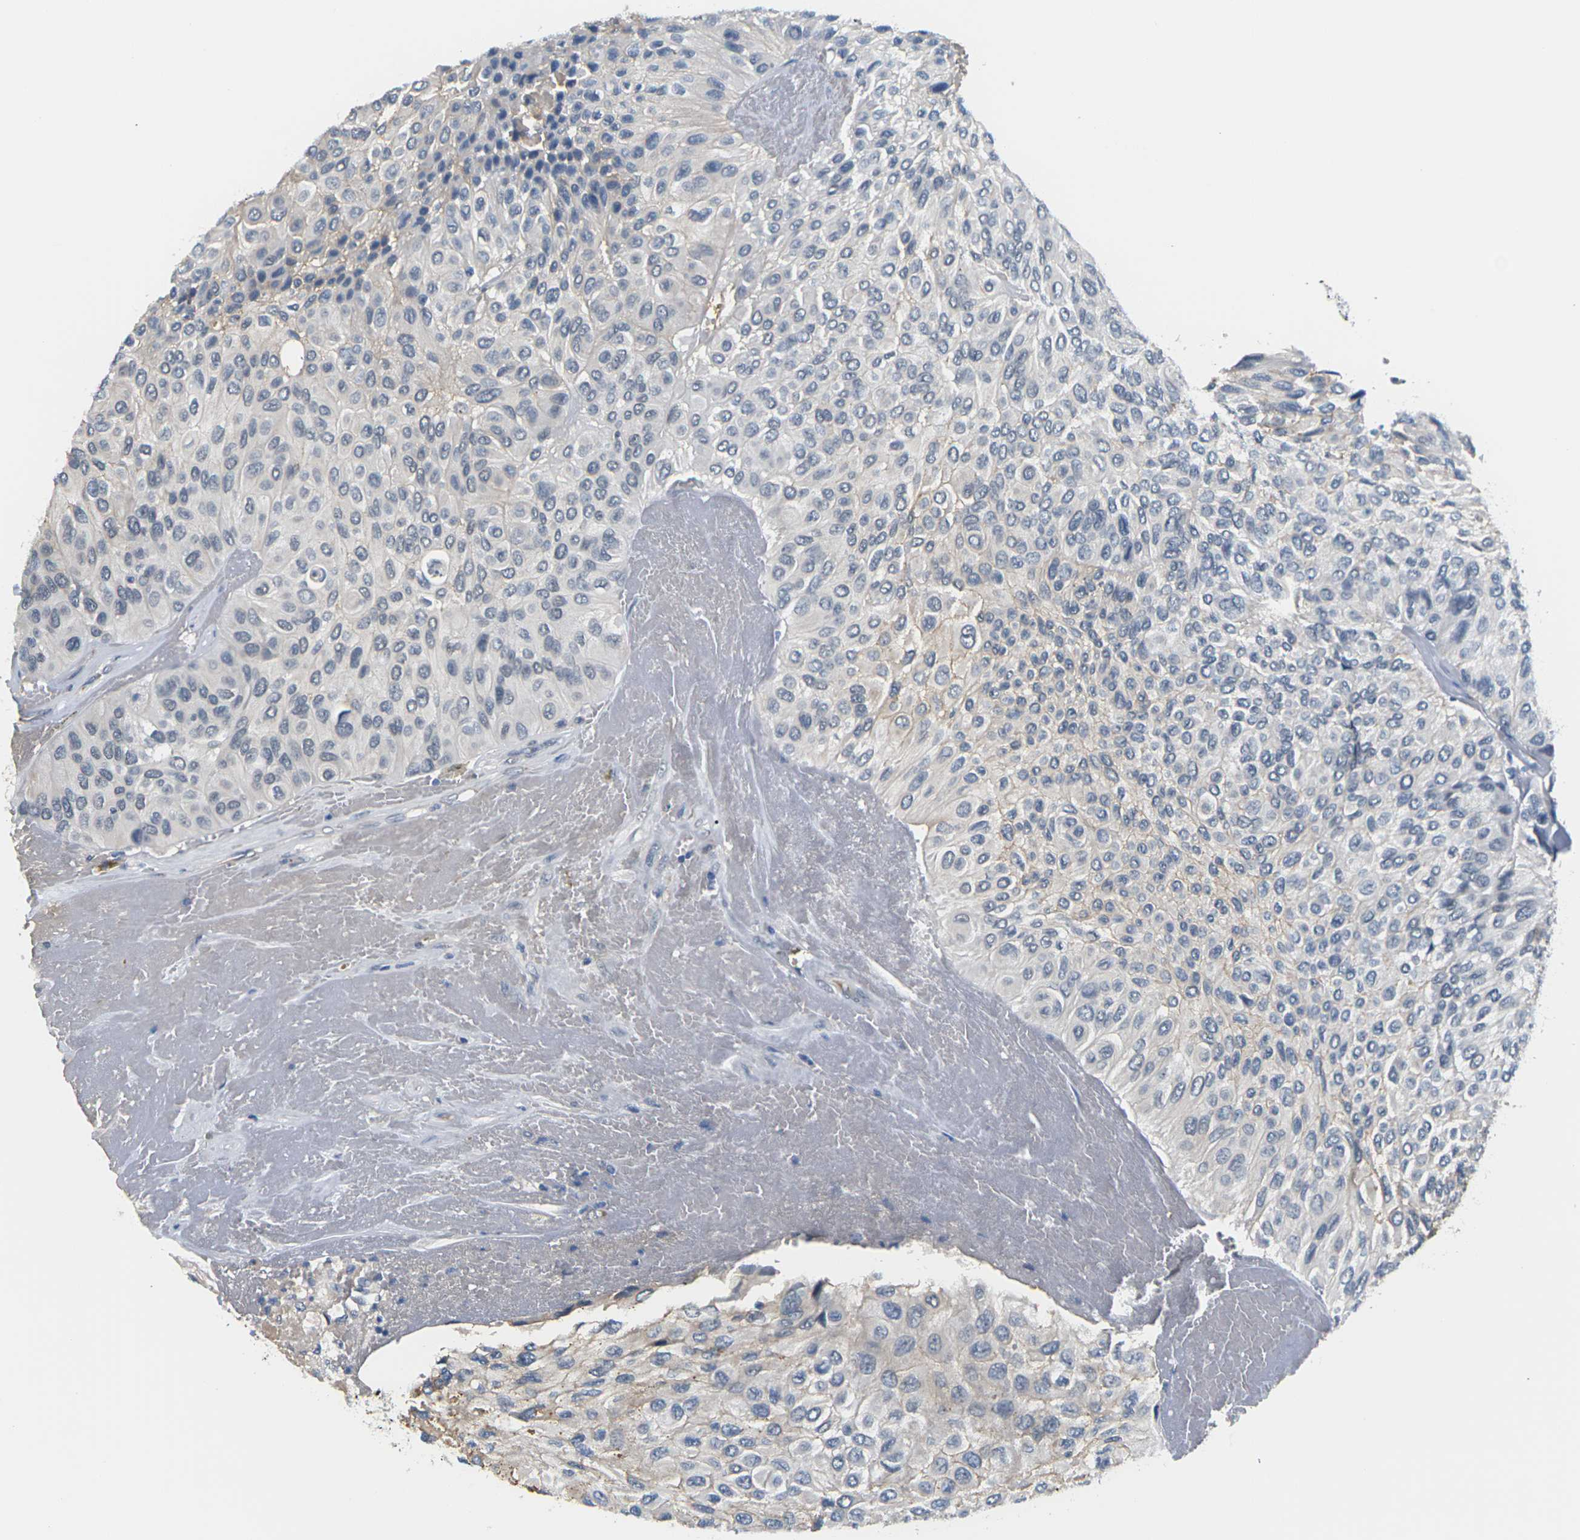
{"staining": {"intensity": "negative", "quantity": "none", "location": "none"}, "tissue": "urothelial cancer", "cell_type": "Tumor cells", "image_type": "cancer", "snomed": [{"axis": "morphology", "description": "Urothelial carcinoma, High grade"}, {"axis": "topography", "description": "Urinary bladder"}], "caption": "This is an immunohistochemistry (IHC) histopathology image of human urothelial cancer. There is no expression in tumor cells.", "gene": "PKP2", "patient": {"sex": "male", "age": 66}}